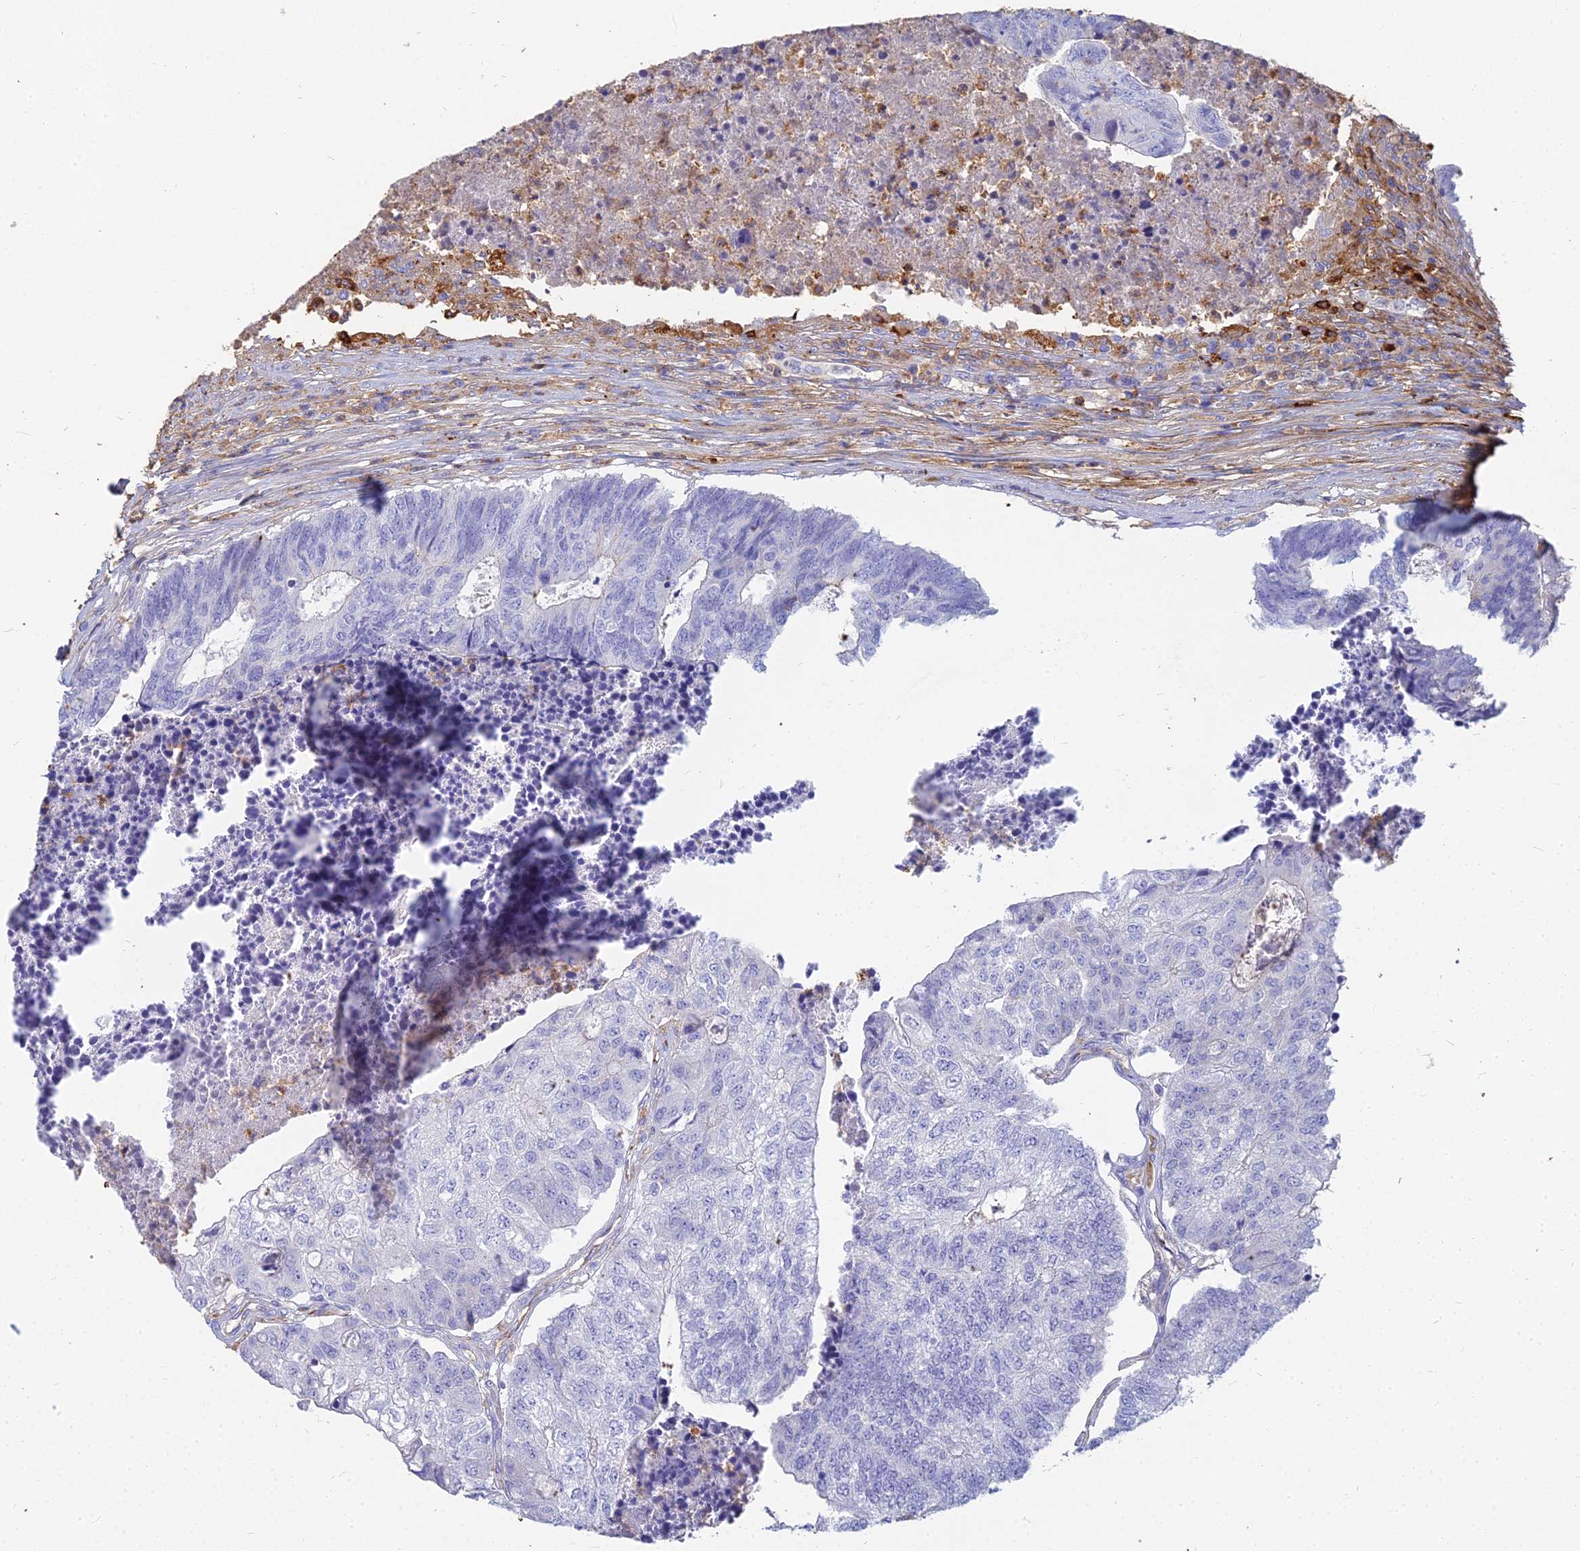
{"staining": {"intensity": "negative", "quantity": "none", "location": "none"}, "tissue": "colorectal cancer", "cell_type": "Tumor cells", "image_type": "cancer", "snomed": [{"axis": "morphology", "description": "Adenocarcinoma, NOS"}, {"axis": "topography", "description": "Colon"}], "caption": "Immunohistochemistry (IHC) photomicrograph of neoplastic tissue: colorectal adenocarcinoma stained with DAB demonstrates no significant protein expression in tumor cells.", "gene": "VAT1", "patient": {"sex": "female", "age": 67}}